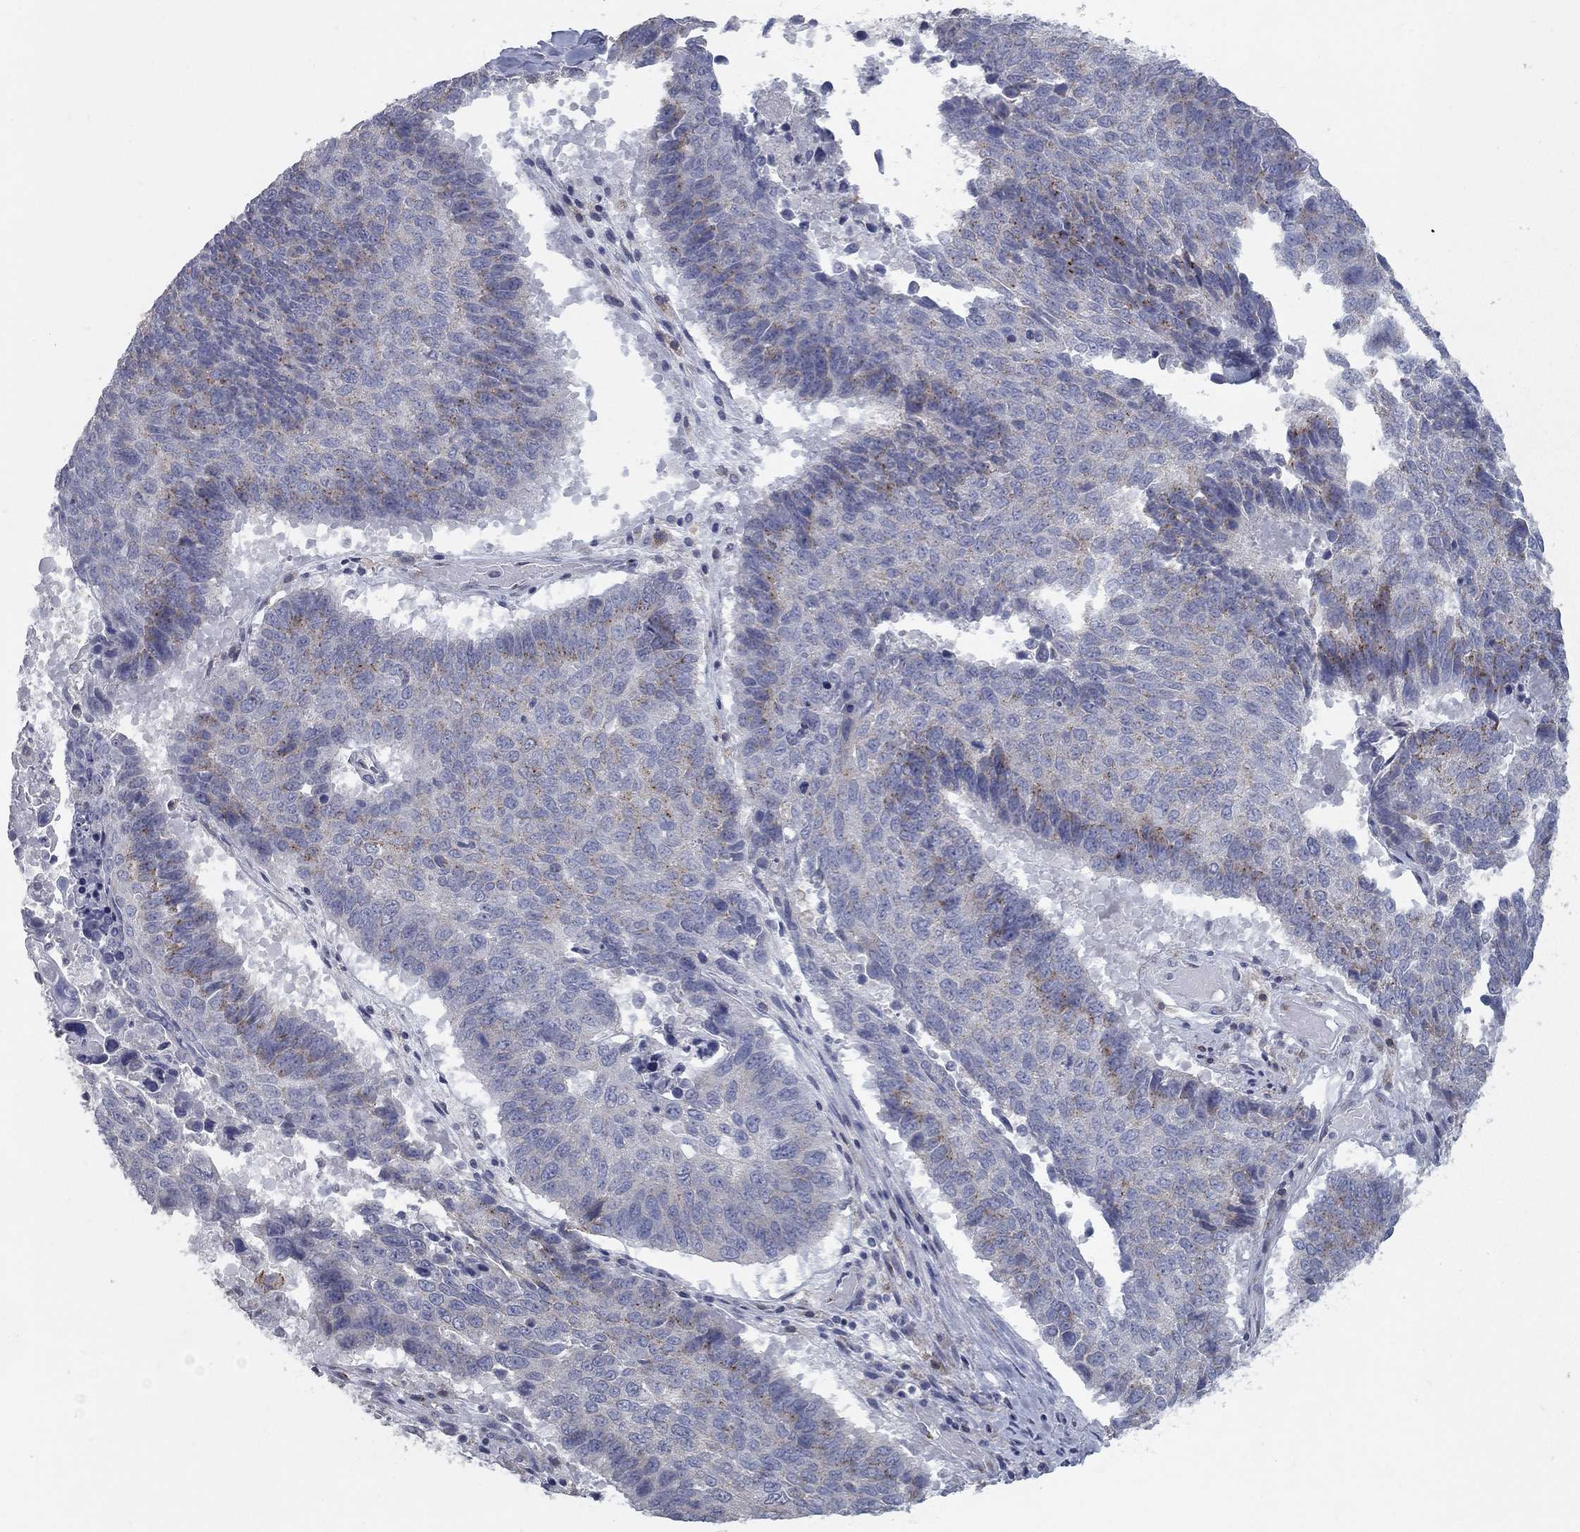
{"staining": {"intensity": "moderate", "quantity": "<25%", "location": "cytoplasmic/membranous"}, "tissue": "lung cancer", "cell_type": "Tumor cells", "image_type": "cancer", "snomed": [{"axis": "morphology", "description": "Squamous cell carcinoma, NOS"}, {"axis": "topography", "description": "Lung"}], "caption": "This histopathology image demonstrates IHC staining of human squamous cell carcinoma (lung), with low moderate cytoplasmic/membranous staining in about <25% of tumor cells.", "gene": "KIAA0319L", "patient": {"sex": "male", "age": 73}}